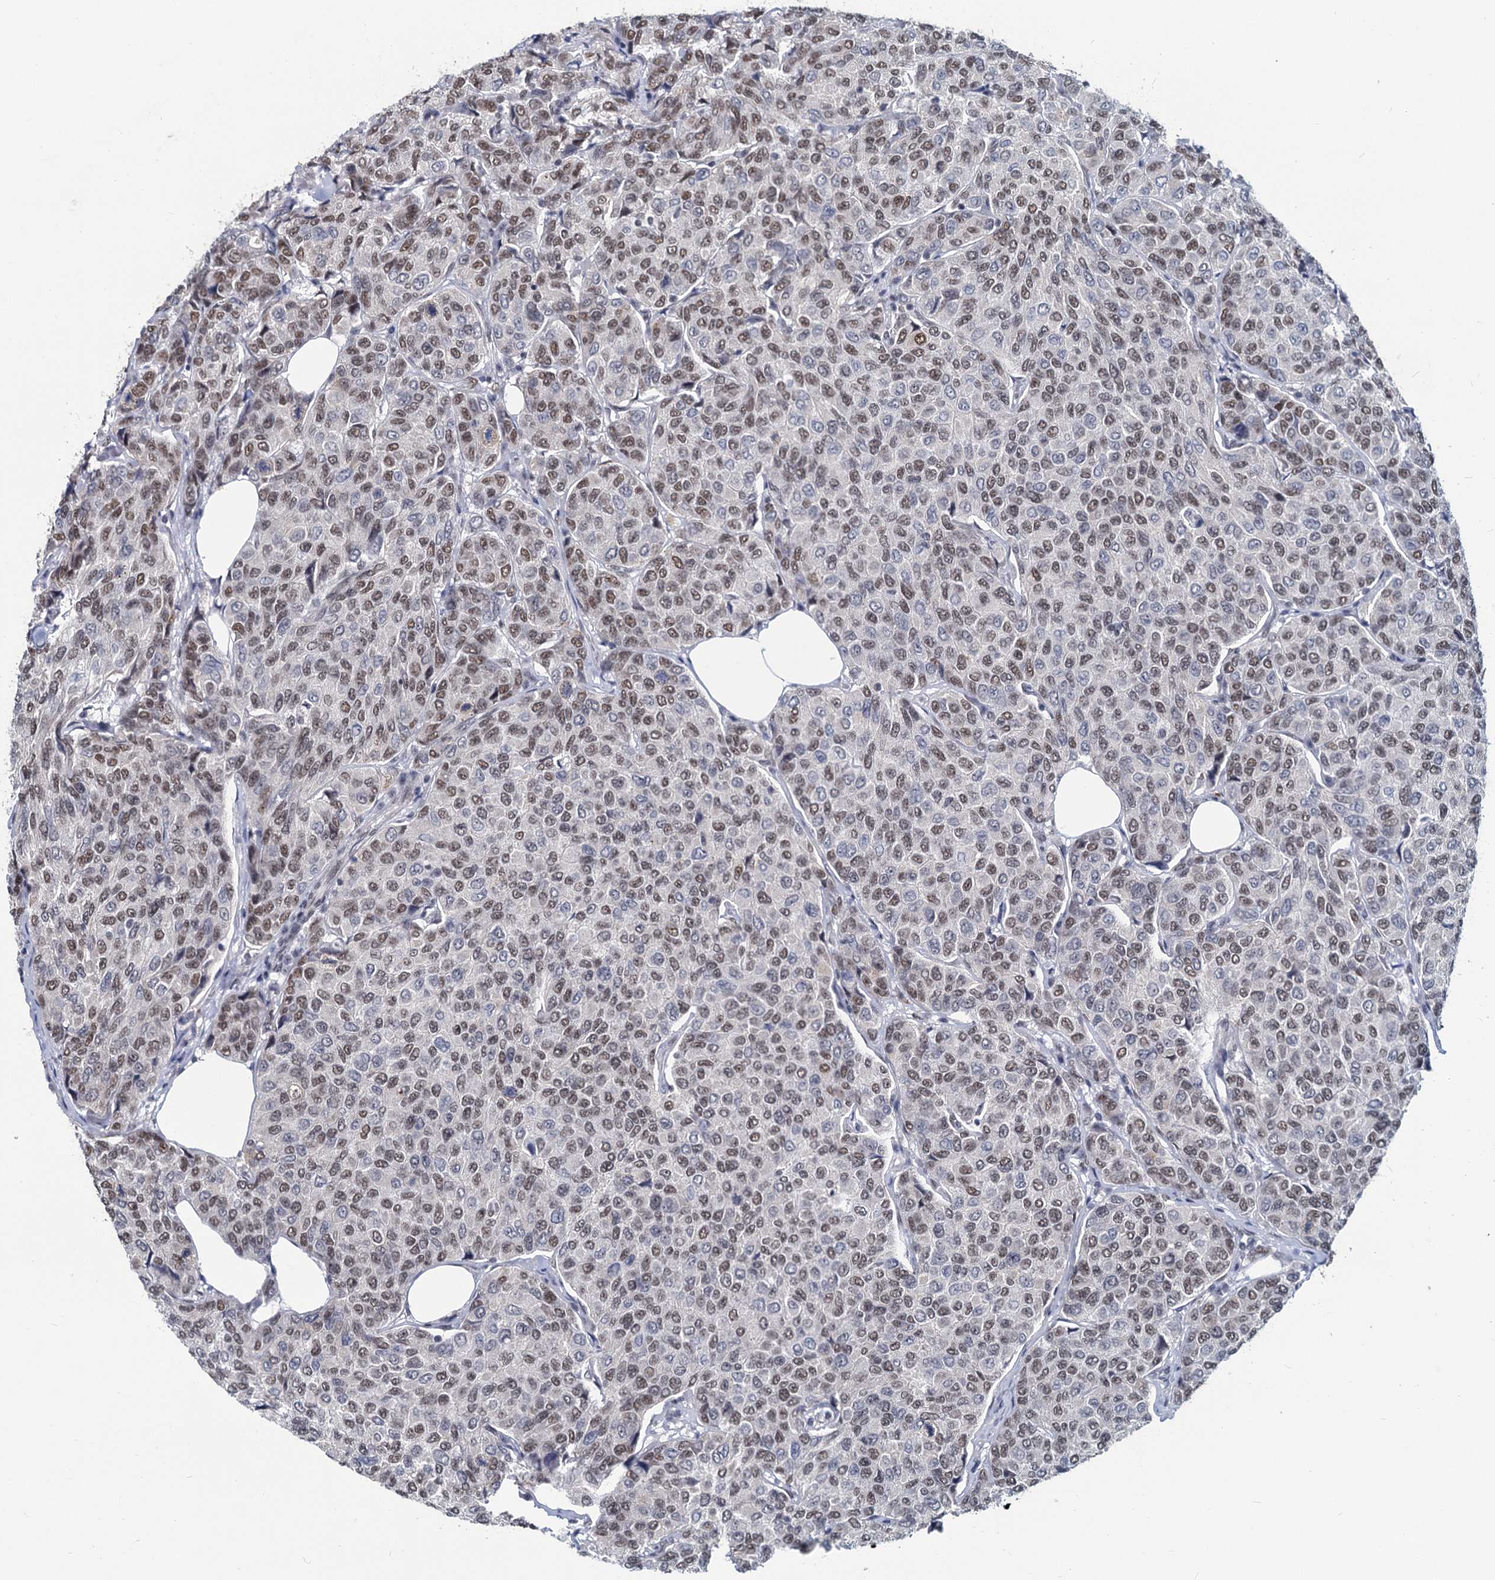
{"staining": {"intensity": "moderate", "quantity": ">75%", "location": "nuclear"}, "tissue": "breast cancer", "cell_type": "Tumor cells", "image_type": "cancer", "snomed": [{"axis": "morphology", "description": "Duct carcinoma"}, {"axis": "topography", "description": "Breast"}], "caption": "DAB immunohistochemical staining of breast cancer demonstrates moderate nuclear protein expression in approximately >75% of tumor cells.", "gene": "METTL14", "patient": {"sex": "female", "age": 55}}